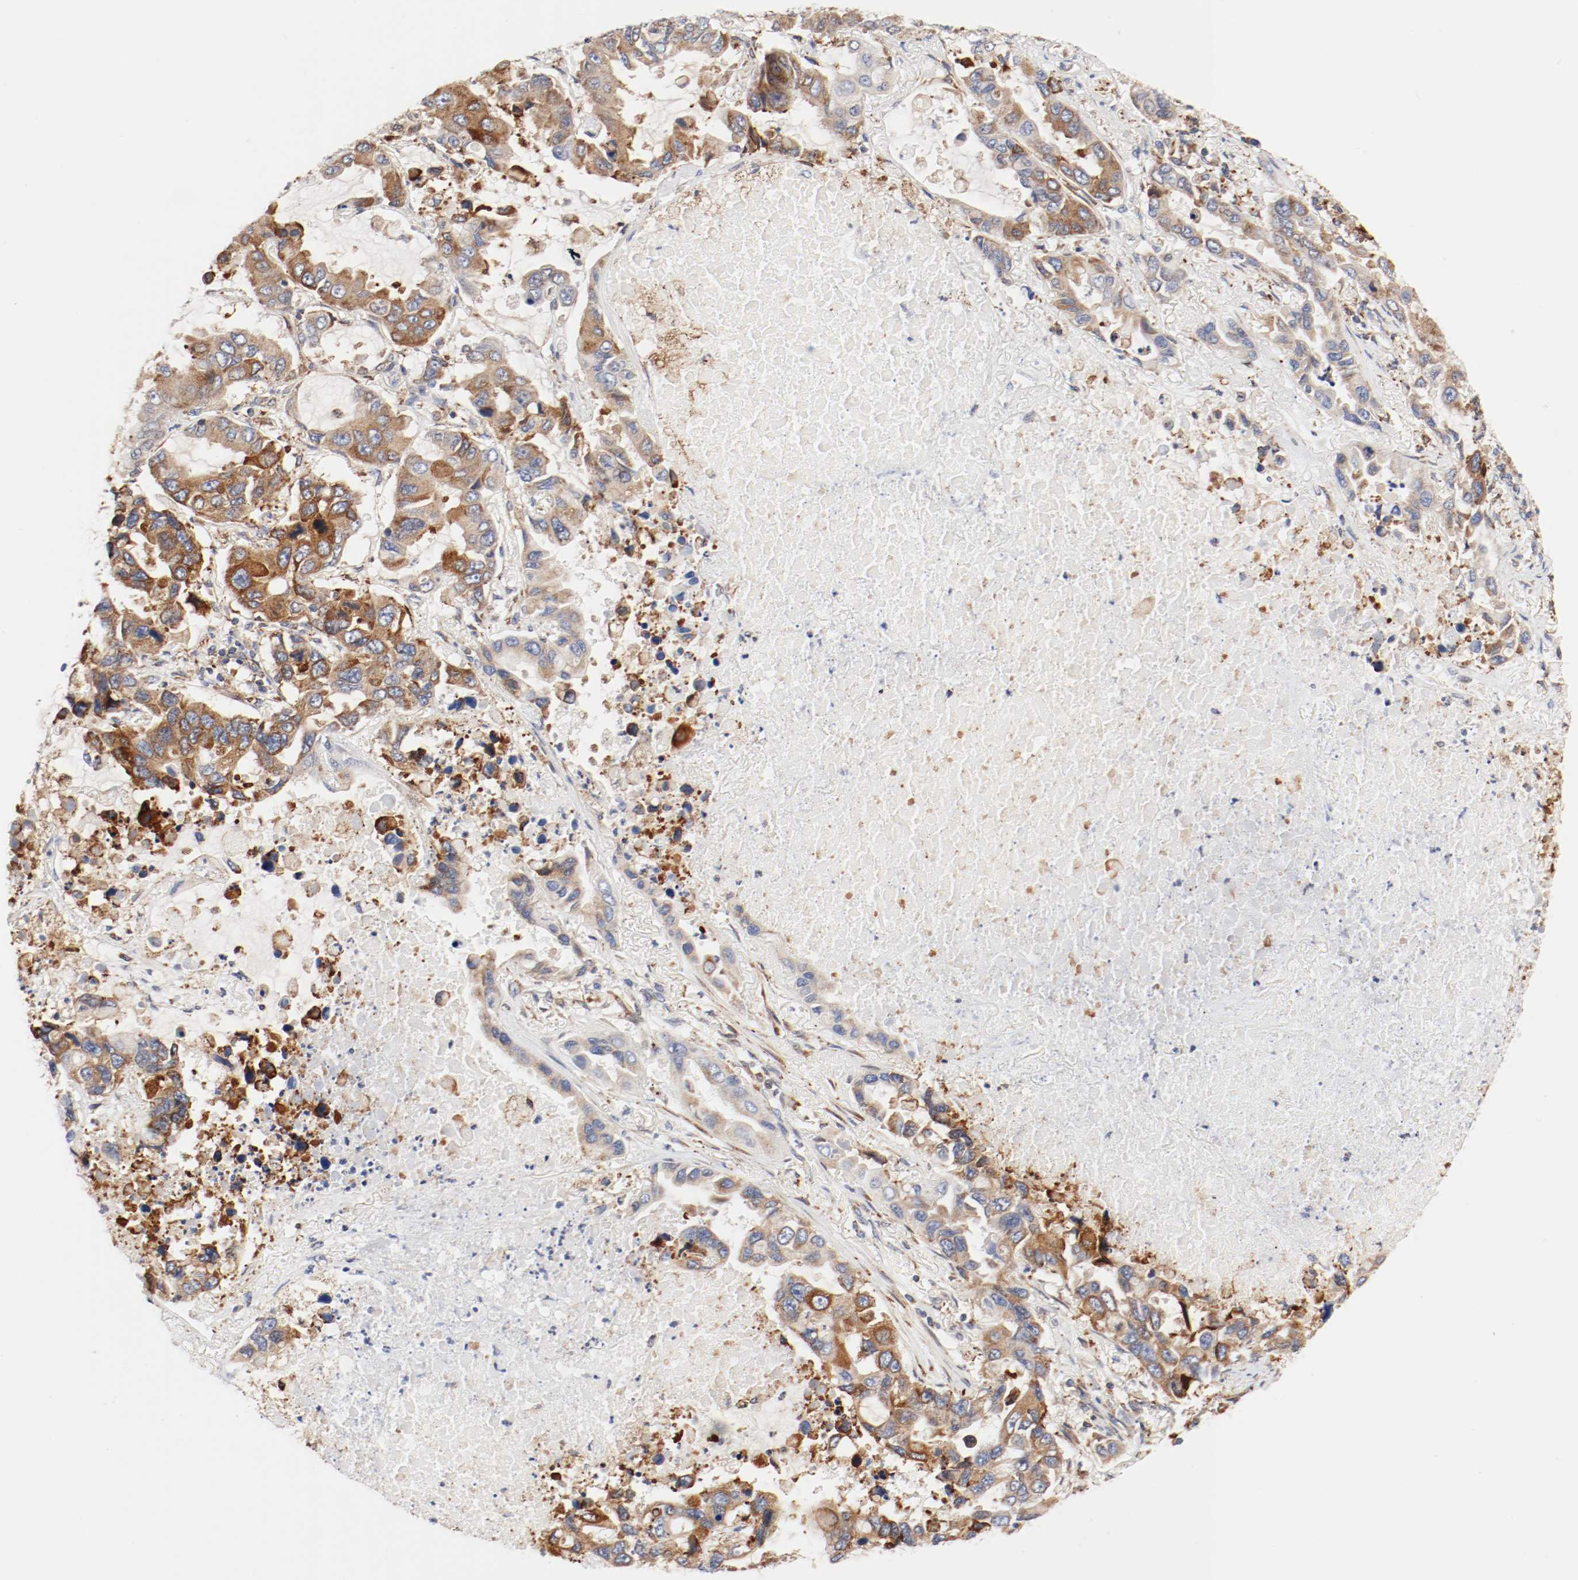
{"staining": {"intensity": "moderate", "quantity": ">75%", "location": "cytoplasmic/membranous"}, "tissue": "lung cancer", "cell_type": "Tumor cells", "image_type": "cancer", "snomed": [{"axis": "morphology", "description": "Adenocarcinoma, NOS"}, {"axis": "topography", "description": "Lung"}], "caption": "Protein analysis of adenocarcinoma (lung) tissue reveals moderate cytoplasmic/membranous staining in approximately >75% of tumor cells.", "gene": "PDPK1", "patient": {"sex": "male", "age": 64}}